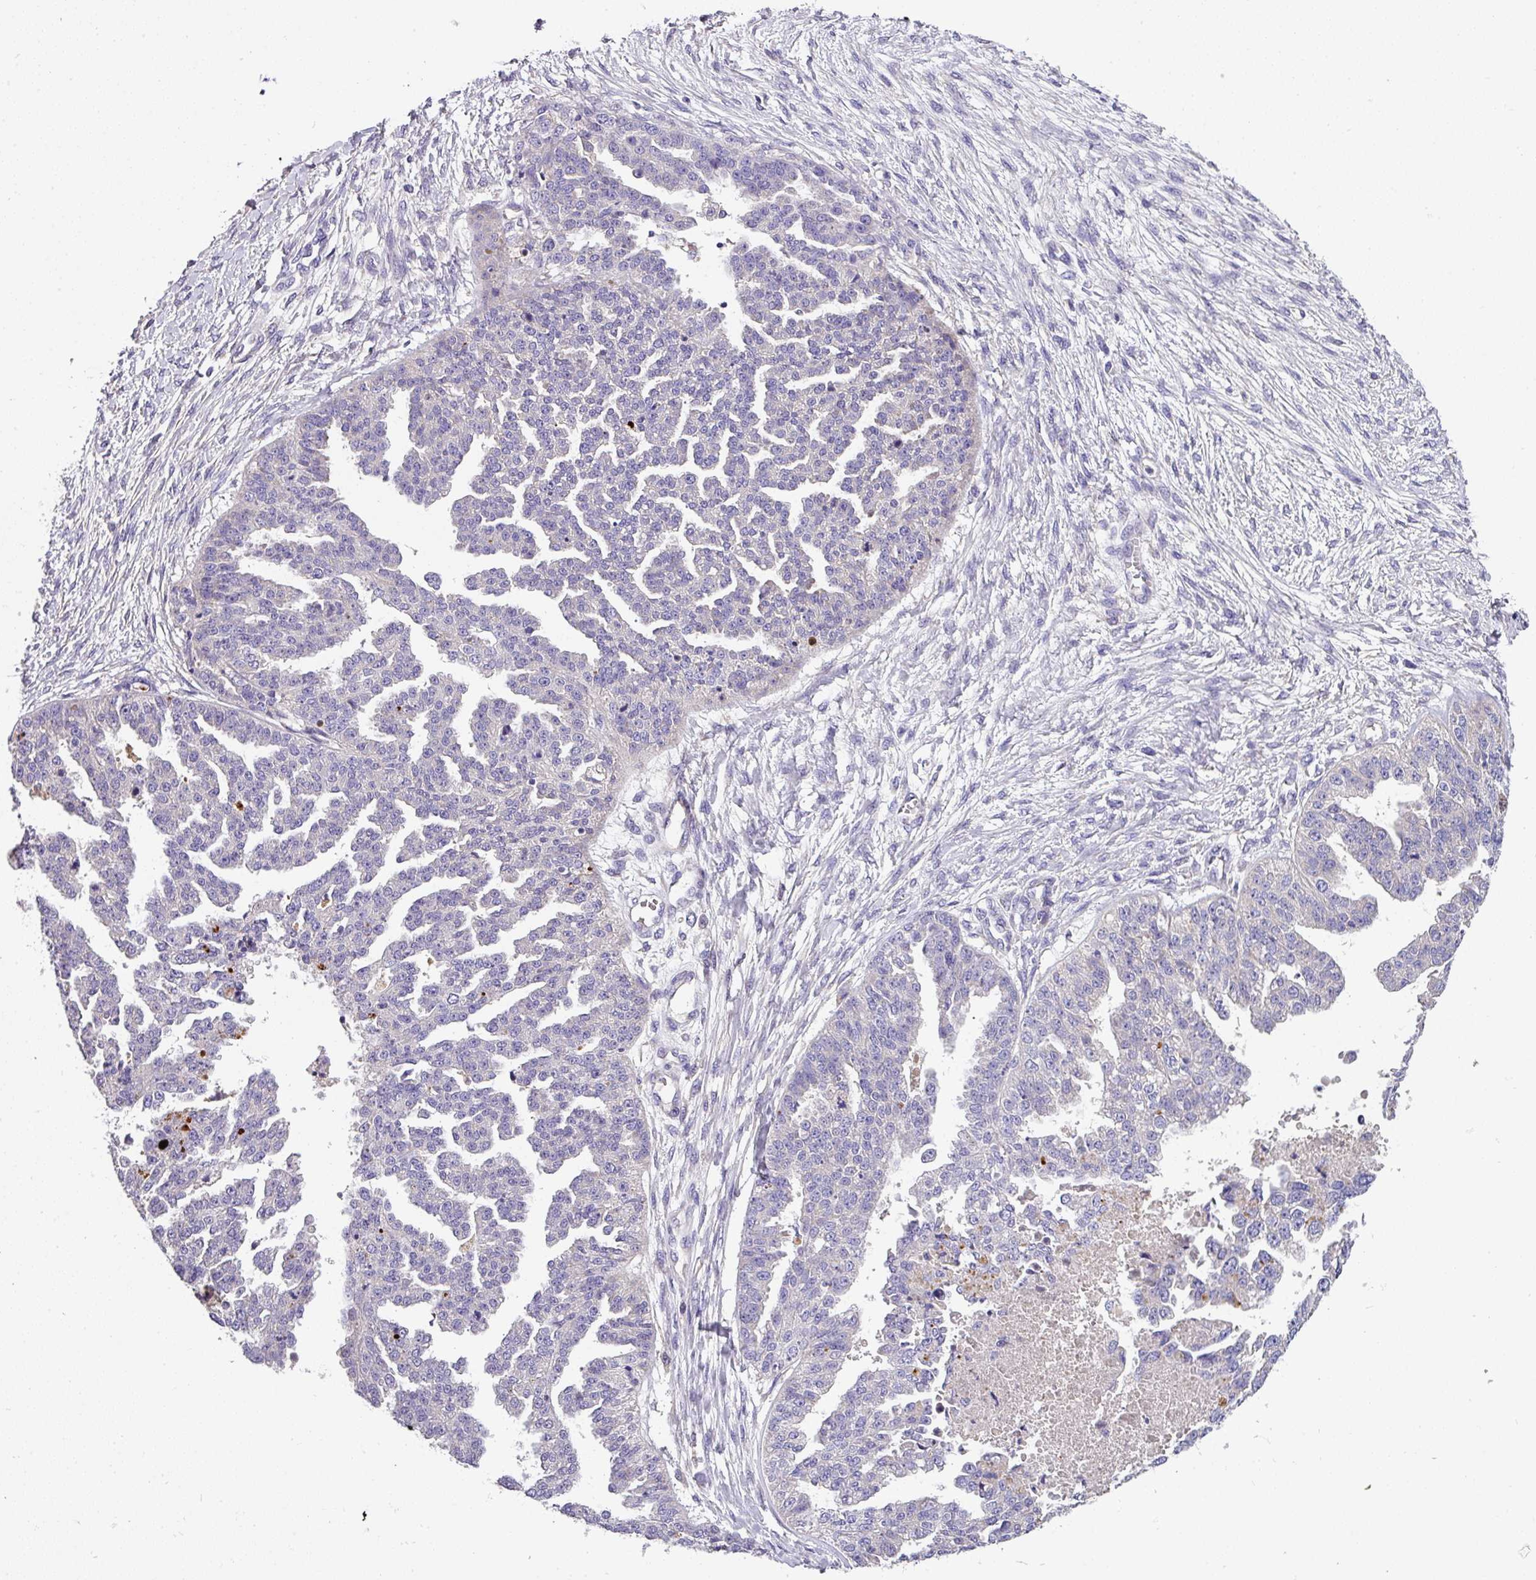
{"staining": {"intensity": "negative", "quantity": "none", "location": "none"}, "tissue": "ovarian cancer", "cell_type": "Tumor cells", "image_type": "cancer", "snomed": [{"axis": "morphology", "description": "Cystadenocarcinoma, serous, NOS"}, {"axis": "topography", "description": "Ovary"}], "caption": "This is an immunohistochemistry (IHC) histopathology image of human ovarian cancer (serous cystadenocarcinoma). There is no staining in tumor cells.", "gene": "ANXA2R", "patient": {"sex": "female", "age": 58}}